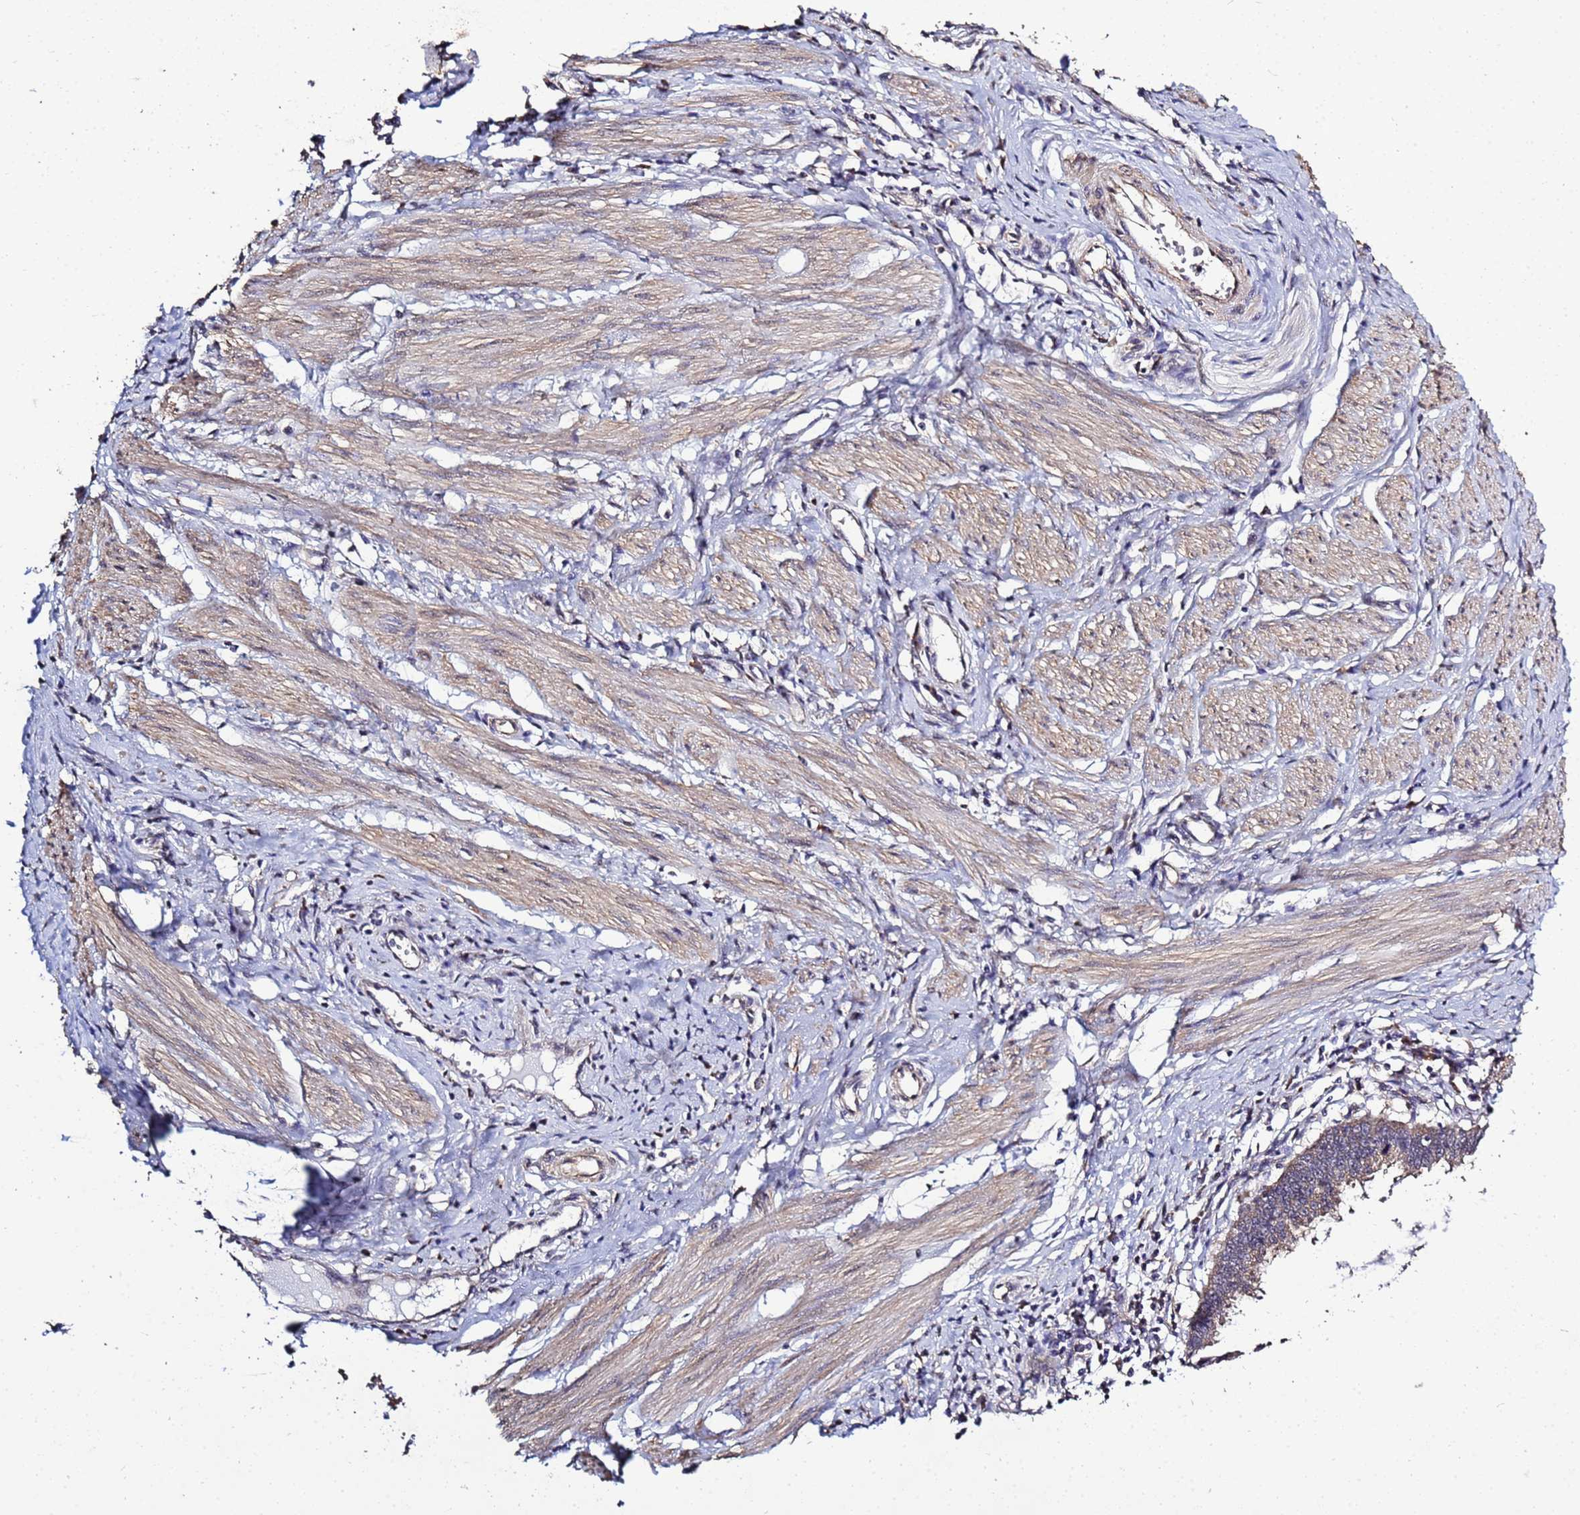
{"staining": {"intensity": "weak", "quantity": "25%-75%", "location": "cytoplasmic/membranous"}, "tissue": "cervical cancer", "cell_type": "Tumor cells", "image_type": "cancer", "snomed": [{"axis": "morphology", "description": "Adenocarcinoma, NOS"}, {"axis": "topography", "description": "Cervix"}], "caption": "This histopathology image shows cervical cancer stained with immunohistochemistry (IHC) to label a protein in brown. The cytoplasmic/membranous of tumor cells show weak positivity for the protein. Nuclei are counter-stained blue.", "gene": "P2RX7", "patient": {"sex": "female", "age": 36}}